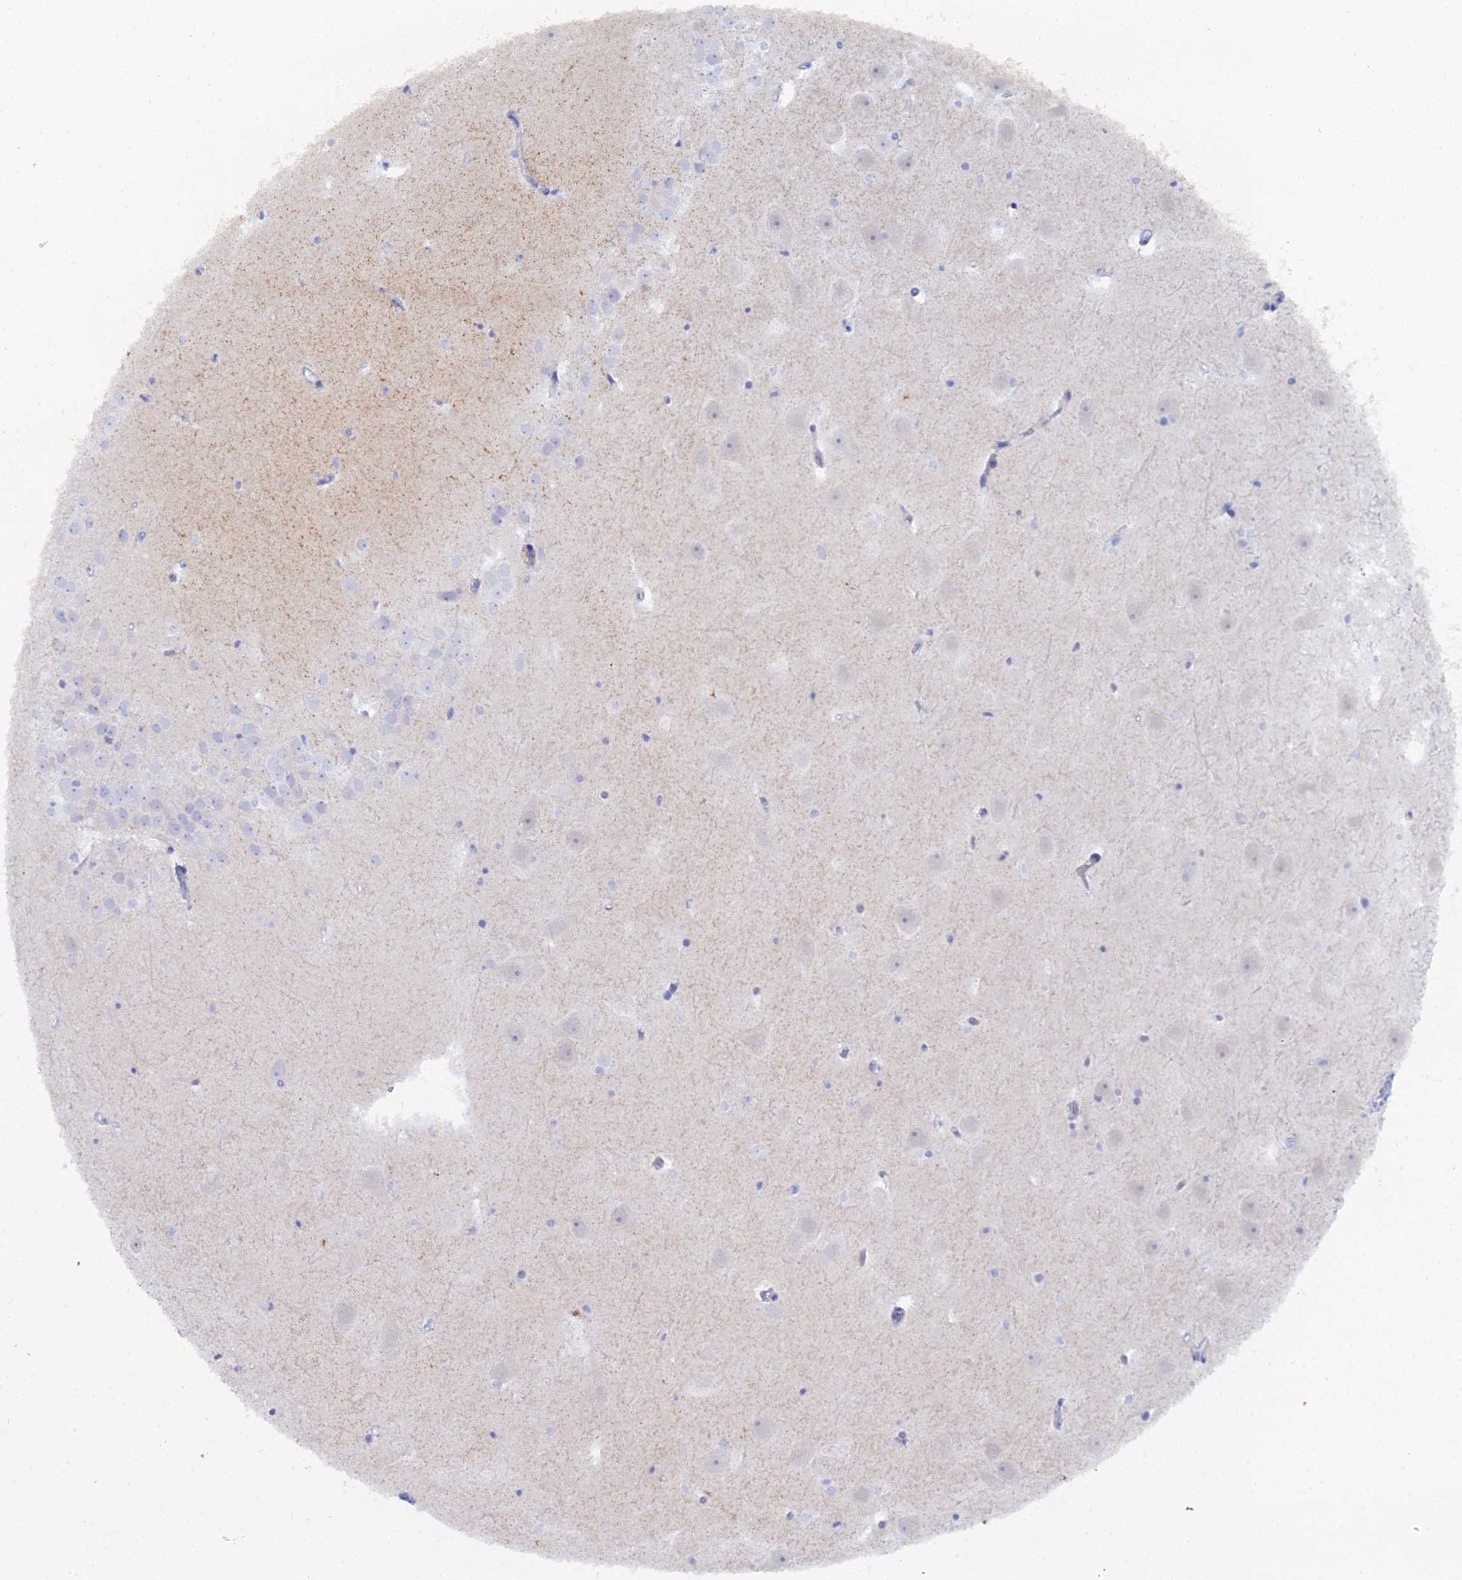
{"staining": {"intensity": "negative", "quantity": "none", "location": "none"}, "tissue": "hippocampus", "cell_type": "Glial cells", "image_type": "normal", "snomed": [{"axis": "morphology", "description": "Normal tissue, NOS"}, {"axis": "topography", "description": "Hippocampus"}], "caption": "Immunohistochemistry image of unremarkable human hippocampus stained for a protein (brown), which exhibits no positivity in glial cells.", "gene": "DHX34", "patient": {"sex": "female", "age": 52}}